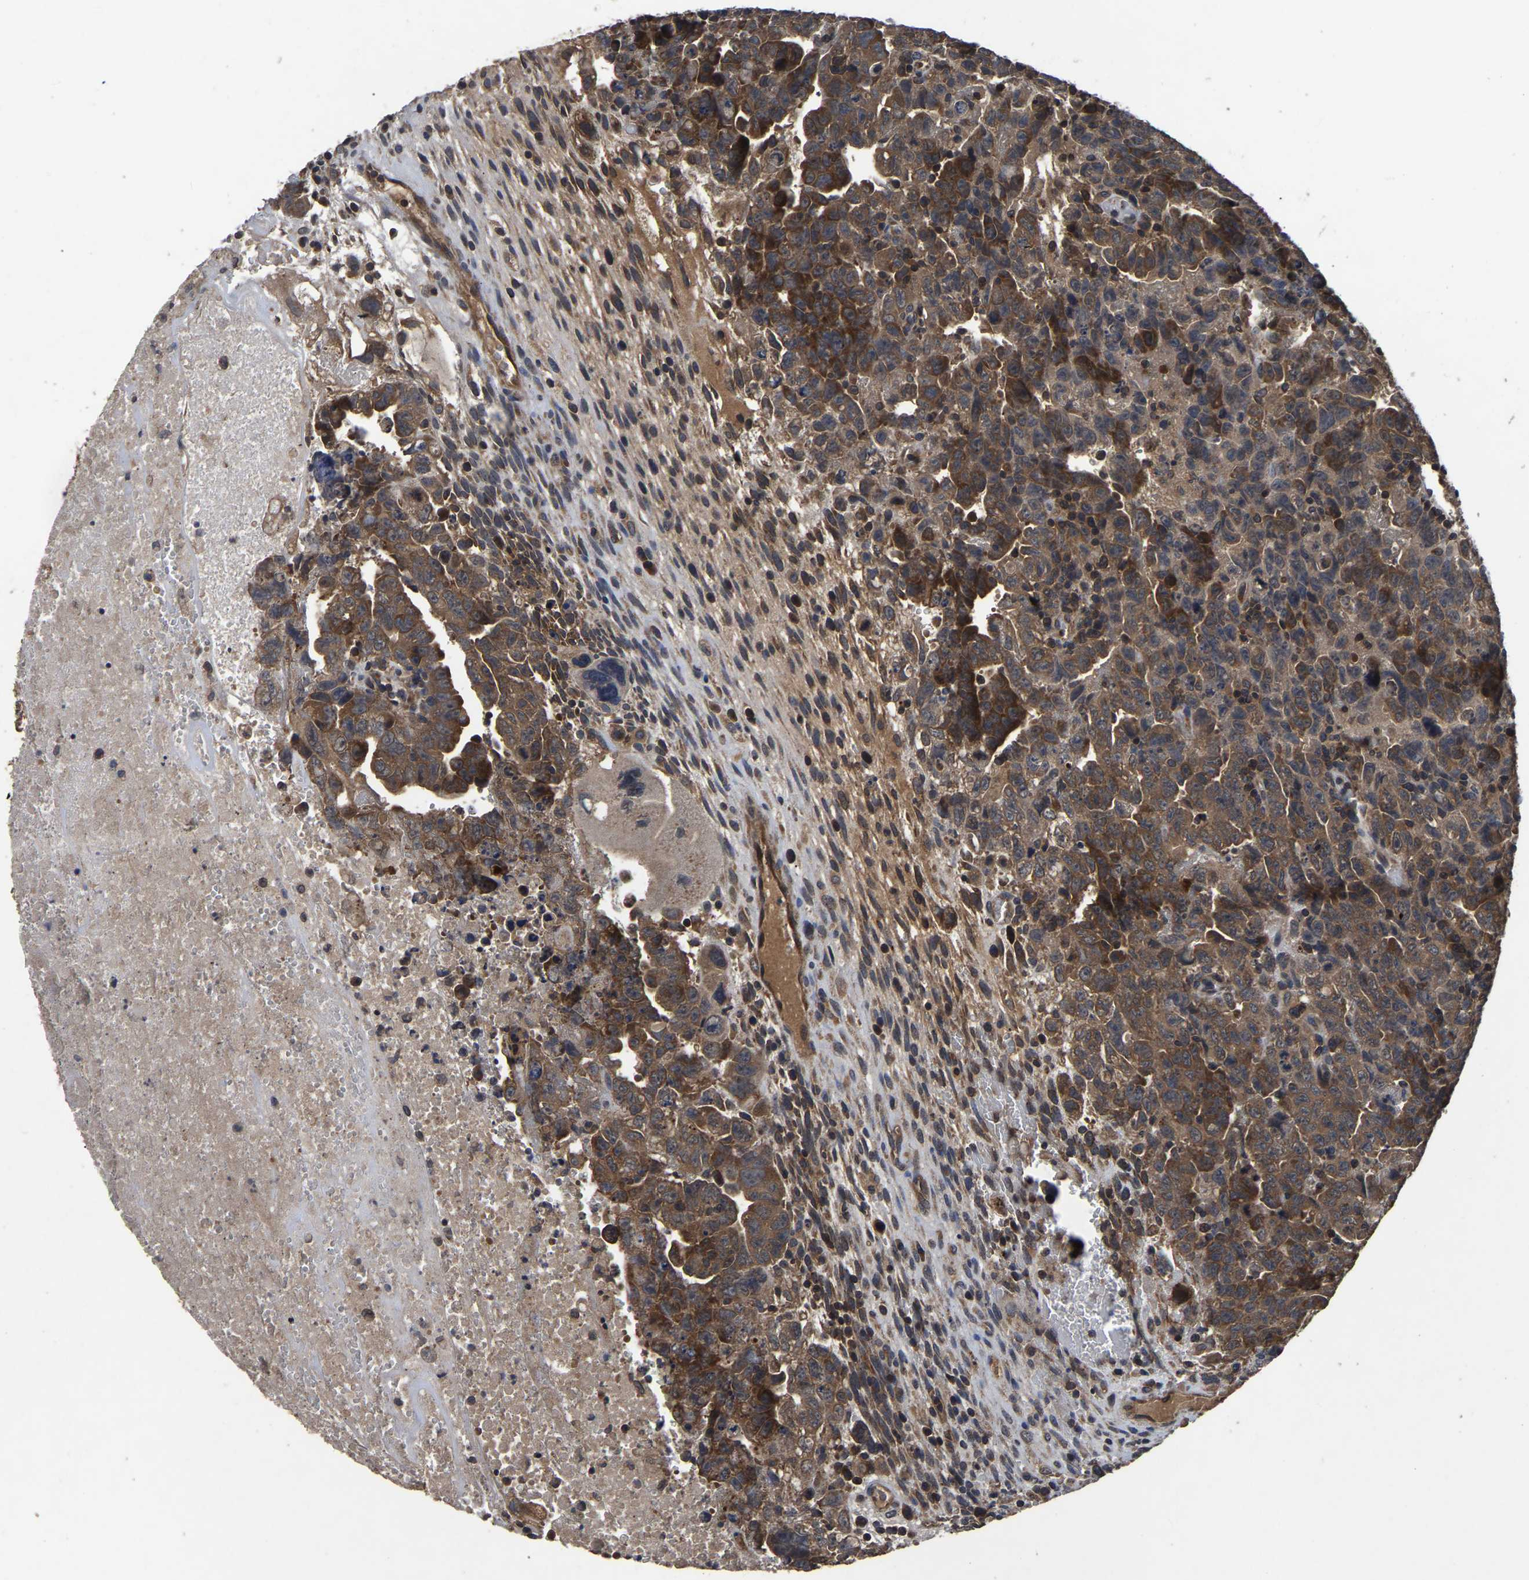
{"staining": {"intensity": "moderate", "quantity": ">75%", "location": "cytoplasmic/membranous"}, "tissue": "testis cancer", "cell_type": "Tumor cells", "image_type": "cancer", "snomed": [{"axis": "morphology", "description": "Carcinoma, Embryonal, NOS"}, {"axis": "topography", "description": "Testis"}], "caption": "The micrograph reveals staining of testis embryonal carcinoma, revealing moderate cytoplasmic/membranous protein positivity (brown color) within tumor cells.", "gene": "CRYZL1", "patient": {"sex": "male", "age": 28}}